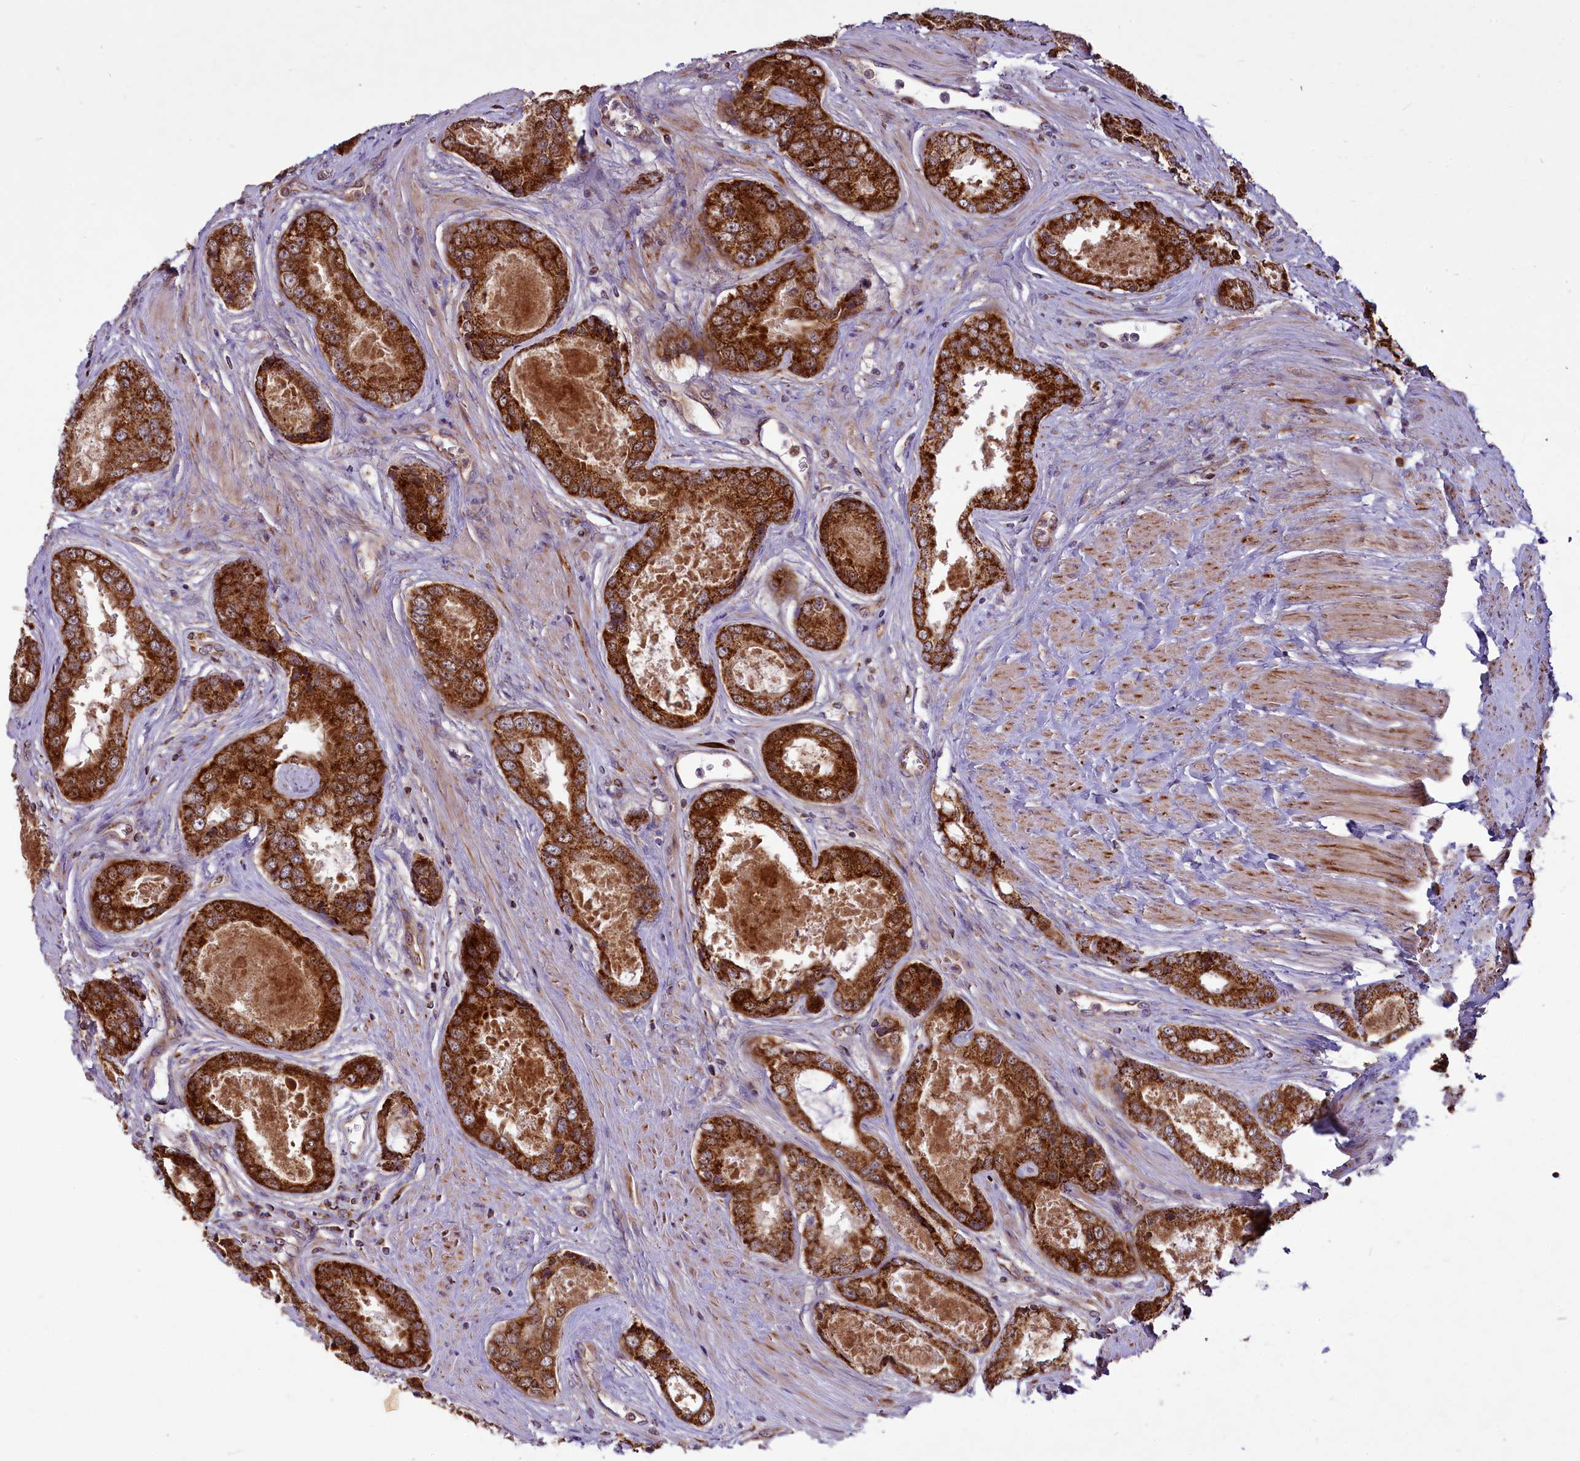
{"staining": {"intensity": "strong", "quantity": ">75%", "location": "cytoplasmic/membranous"}, "tissue": "prostate cancer", "cell_type": "Tumor cells", "image_type": "cancer", "snomed": [{"axis": "morphology", "description": "Adenocarcinoma, Low grade"}, {"axis": "topography", "description": "Prostate"}], "caption": "IHC staining of prostate cancer, which demonstrates high levels of strong cytoplasmic/membranous expression in approximately >75% of tumor cells indicating strong cytoplasmic/membranous protein expression. The staining was performed using DAB (3,3'-diaminobenzidine) (brown) for protein detection and nuclei were counterstained in hematoxylin (blue).", "gene": "COX17", "patient": {"sex": "male", "age": 68}}